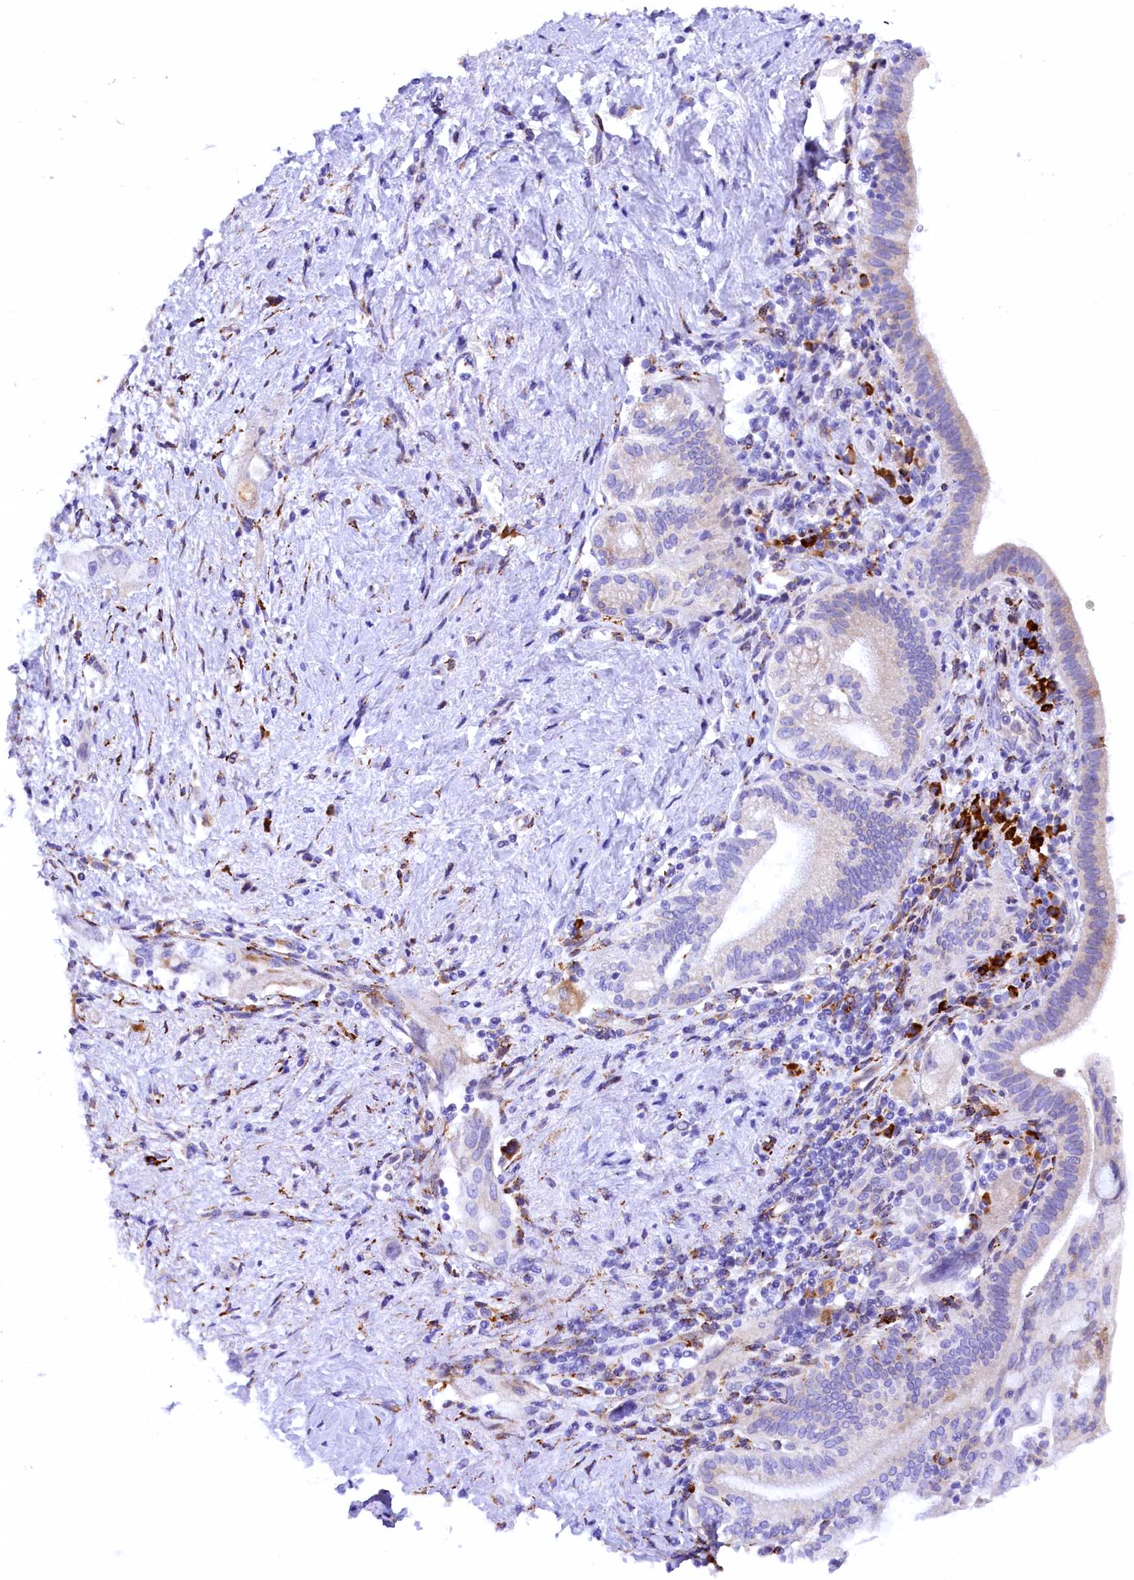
{"staining": {"intensity": "negative", "quantity": "none", "location": "none"}, "tissue": "pancreatic cancer", "cell_type": "Tumor cells", "image_type": "cancer", "snomed": [{"axis": "morphology", "description": "Adenocarcinoma, NOS"}, {"axis": "topography", "description": "Pancreas"}], "caption": "Protein analysis of pancreatic cancer reveals no significant expression in tumor cells. The staining was performed using DAB to visualize the protein expression in brown, while the nuclei were stained in blue with hematoxylin (Magnification: 20x).", "gene": "CMTR2", "patient": {"sex": "female", "age": 73}}